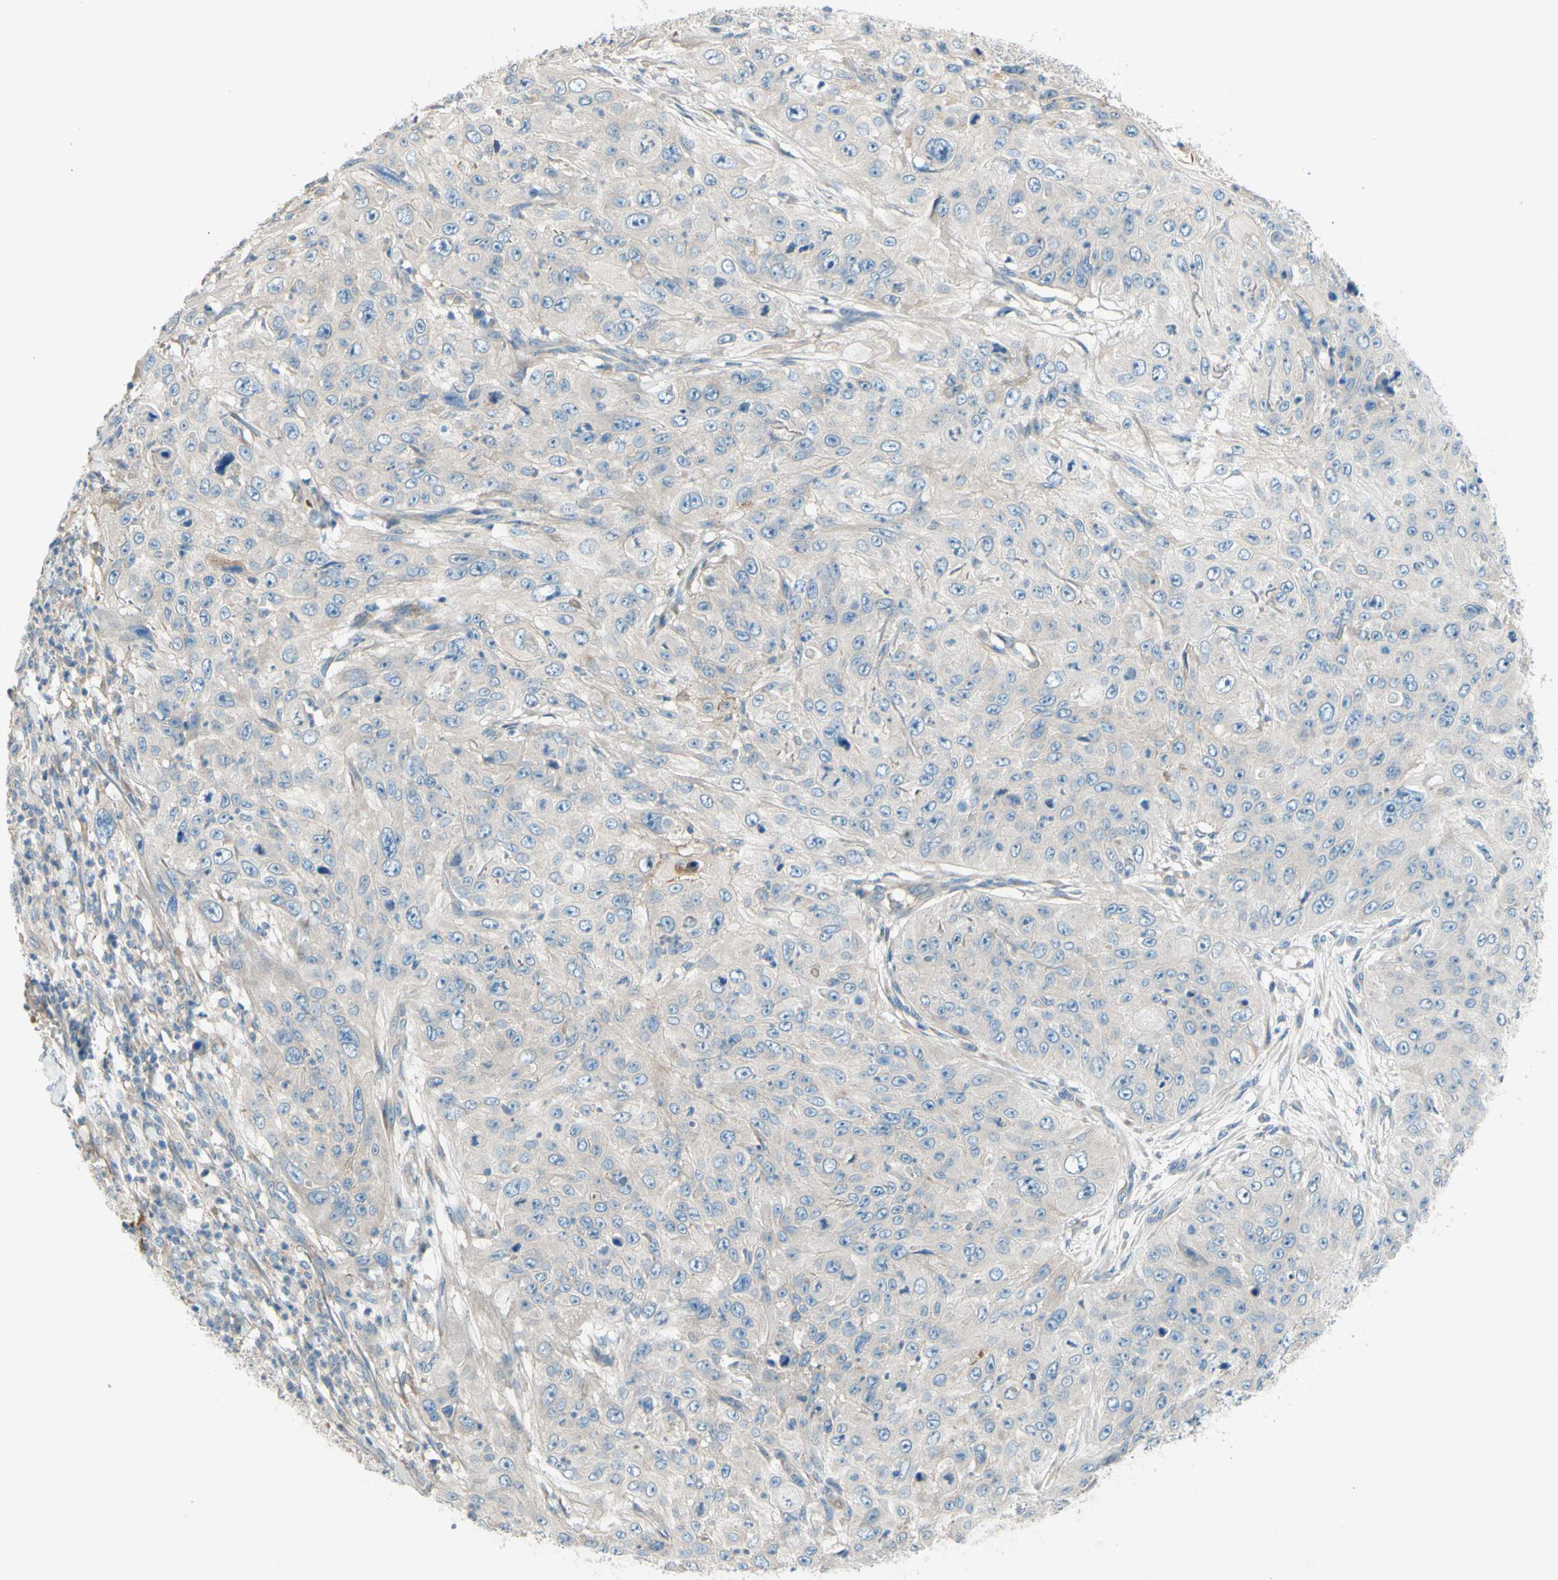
{"staining": {"intensity": "negative", "quantity": "none", "location": "none"}, "tissue": "skin cancer", "cell_type": "Tumor cells", "image_type": "cancer", "snomed": [{"axis": "morphology", "description": "Squamous cell carcinoma, NOS"}, {"axis": "topography", "description": "Skin"}], "caption": "This is an immunohistochemistry (IHC) image of human squamous cell carcinoma (skin). There is no staining in tumor cells.", "gene": "IL2", "patient": {"sex": "female", "age": 80}}